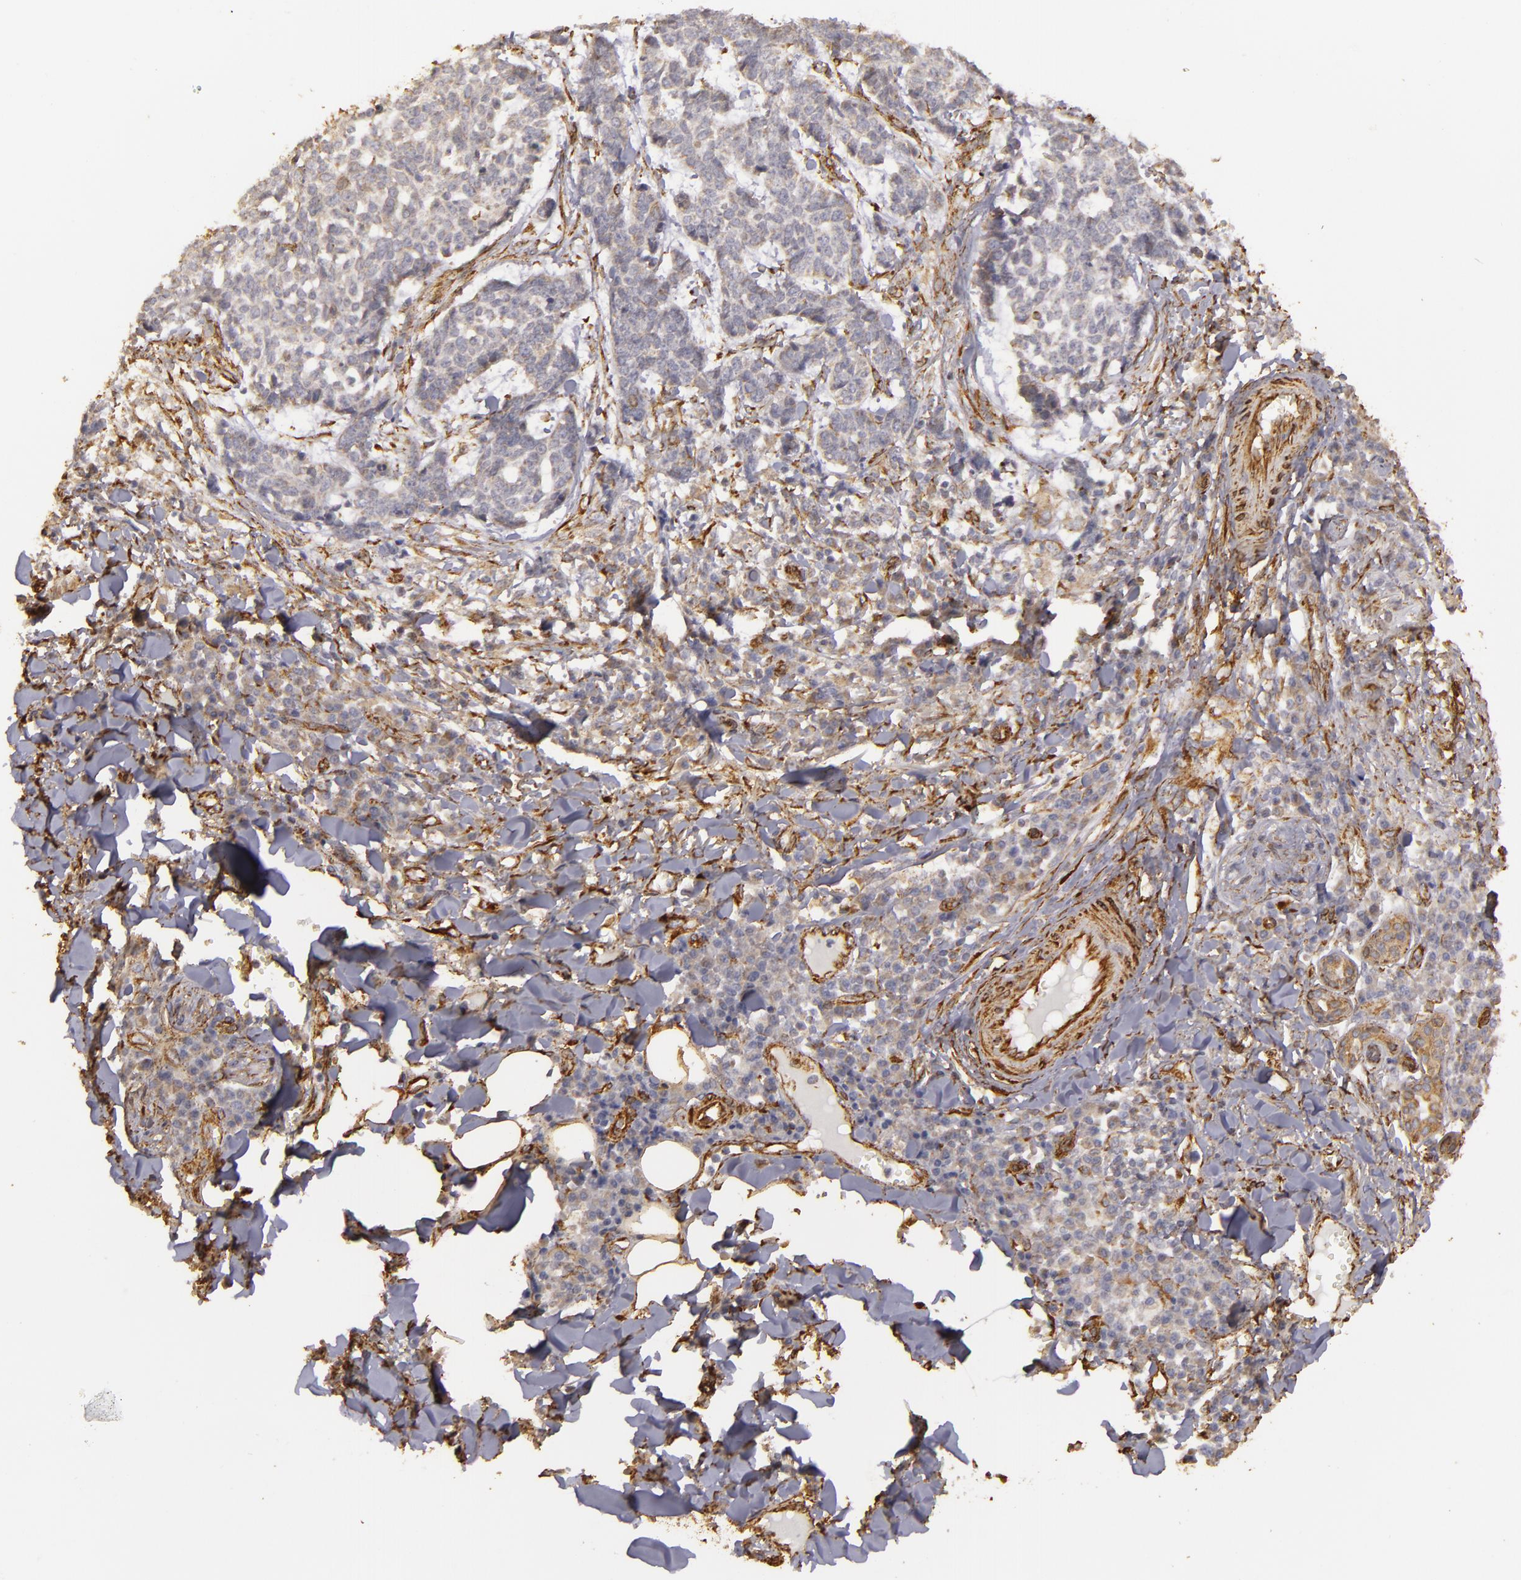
{"staining": {"intensity": "weak", "quantity": "25%-75%", "location": "cytoplasmic/membranous"}, "tissue": "skin cancer", "cell_type": "Tumor cells", "image_type": "cancer", "snomed": [{"axis": "morphology", "description": "Basal cell carcinoma"}, {"axis": "topography", "description": "Skin"}], "caption": "About 25%-75% of tumor cells in human skin basal cell carcinoma show weak cytoplasmic/membranous protein expression as visualized by brown immunohistochemical staining.", "gene": "CYB5R3", "patient": {"sex": "female", "age": 89}}